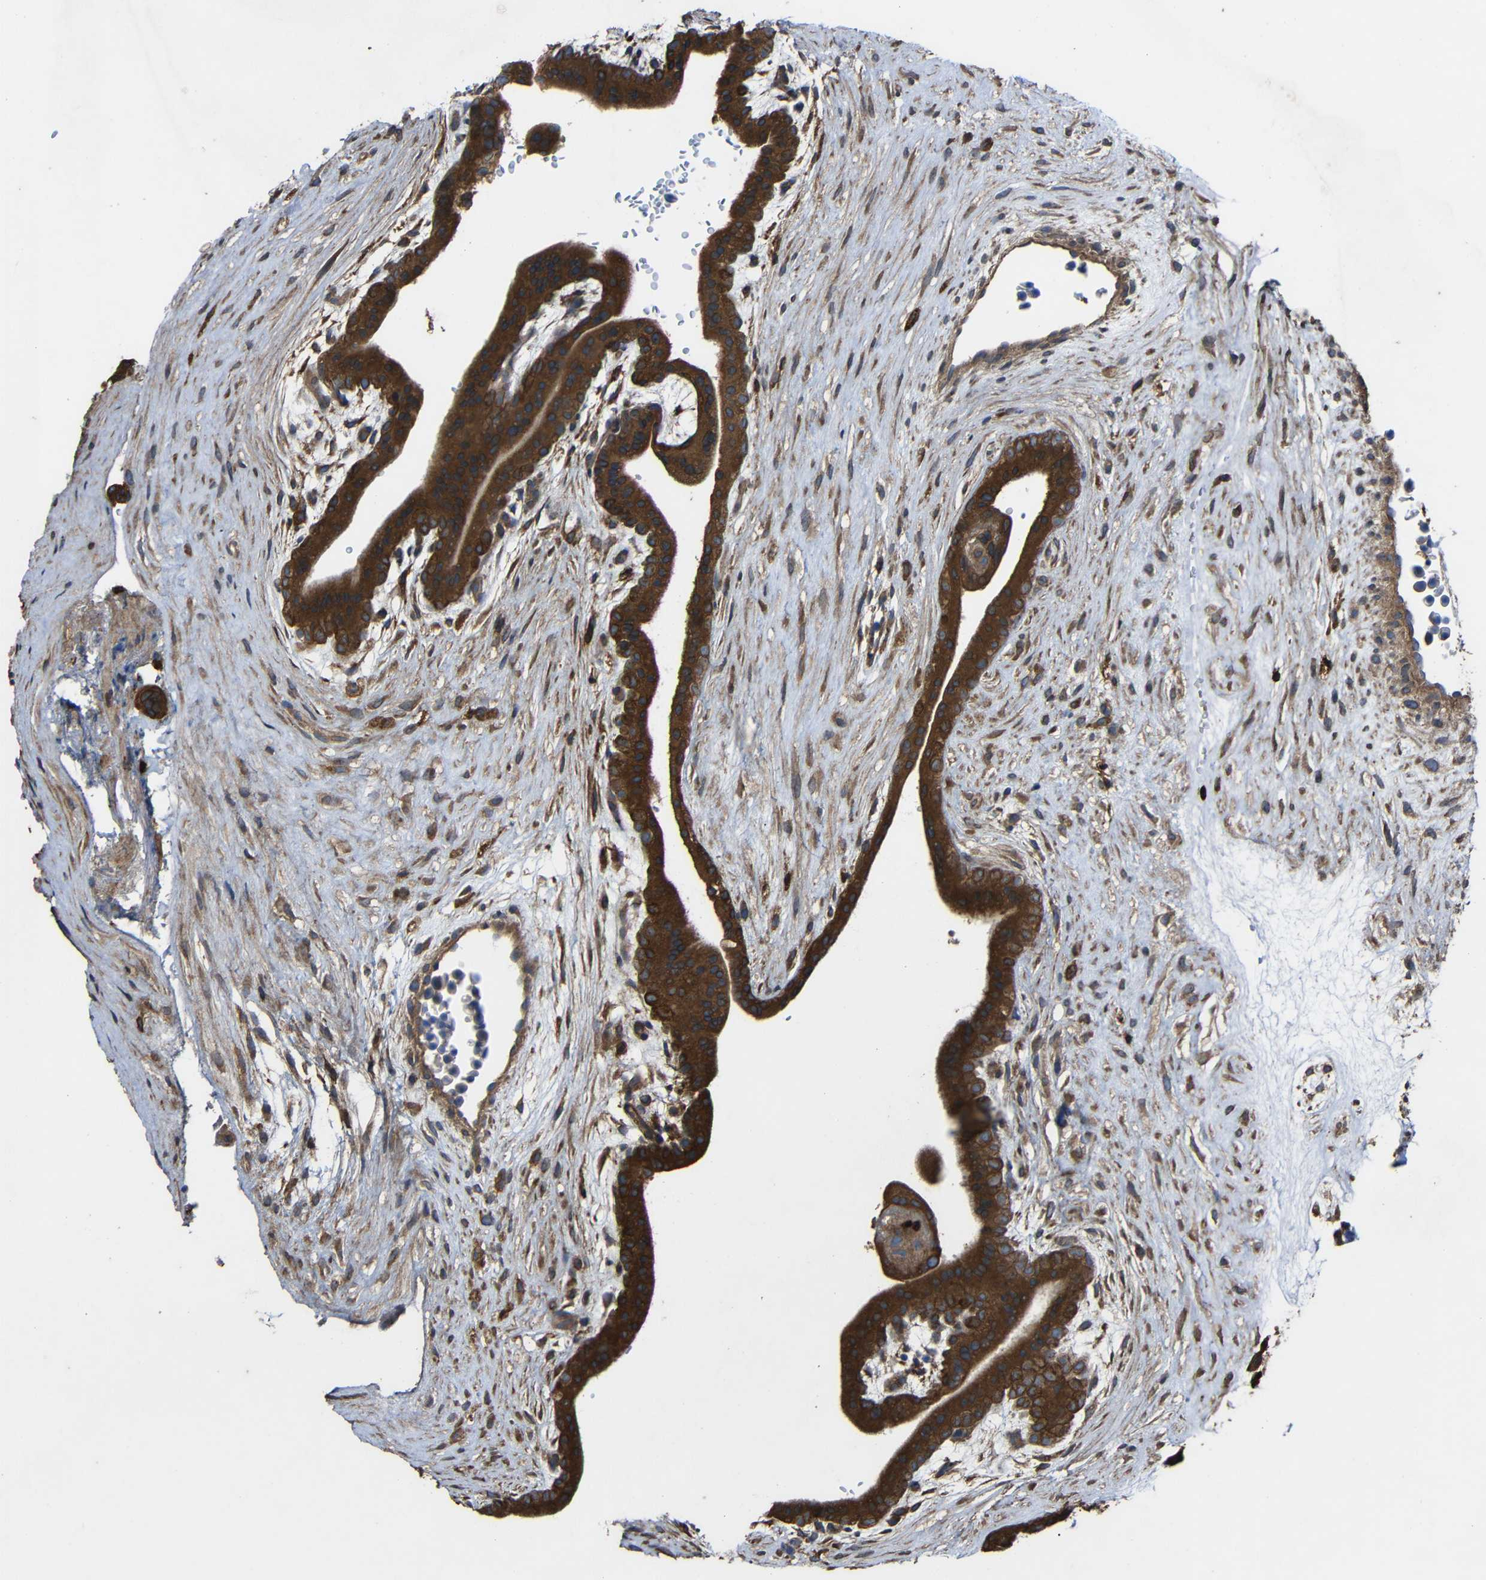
{"staining": {"intensity": "strong", "quantity": ">75%", "location": "cytoplasmic/membranous"}, "tissue": "placenta", "cell_type": "Trophoblastic cells", "image_type": "normal", "snomed": [{"axis": "morphology", "description": "Normal tissue, NOS"}, {"axis": "topography", "description": "Placenta"}], "caption": "Immunohistochemistry of benign human placenta shows high levels of strong cytoplasmic/membranous staining in approximately >75% of trophoblastic cells. (IHC, brightfield microscopy, high magnification).", "gene": "TREM2", "patient": {"sex": "female", "age": 35}}